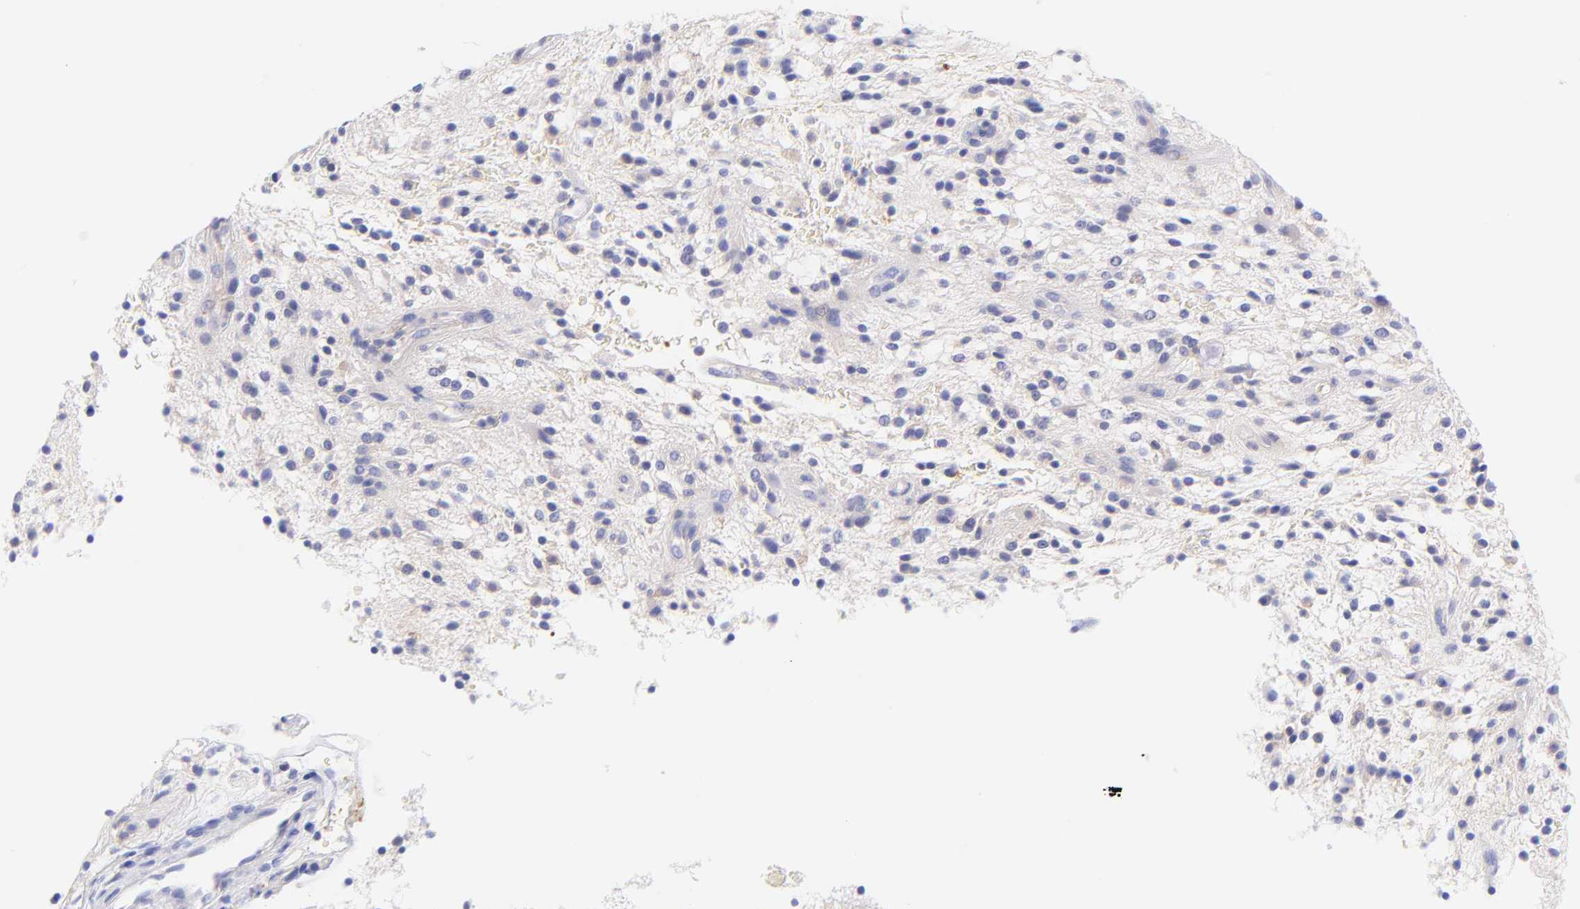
{"staining": {"intensity": "negative", "quantity": "none", "location": "none"}, "tissue": "glioma", "cell_type": "Tumor cells", "image_type": "cancer", "snomed": [{"axis": "morphology", "description": "Glioma, malignant, NOS"}, {"axis": "topography", "description": "Cerebellum"}], "caption": "Protein analysis of glioma (malignant) shows no significant staining in tumor cells.", "gene": "FRMPD3", "patient": {"sex": "female", "age": 10}}